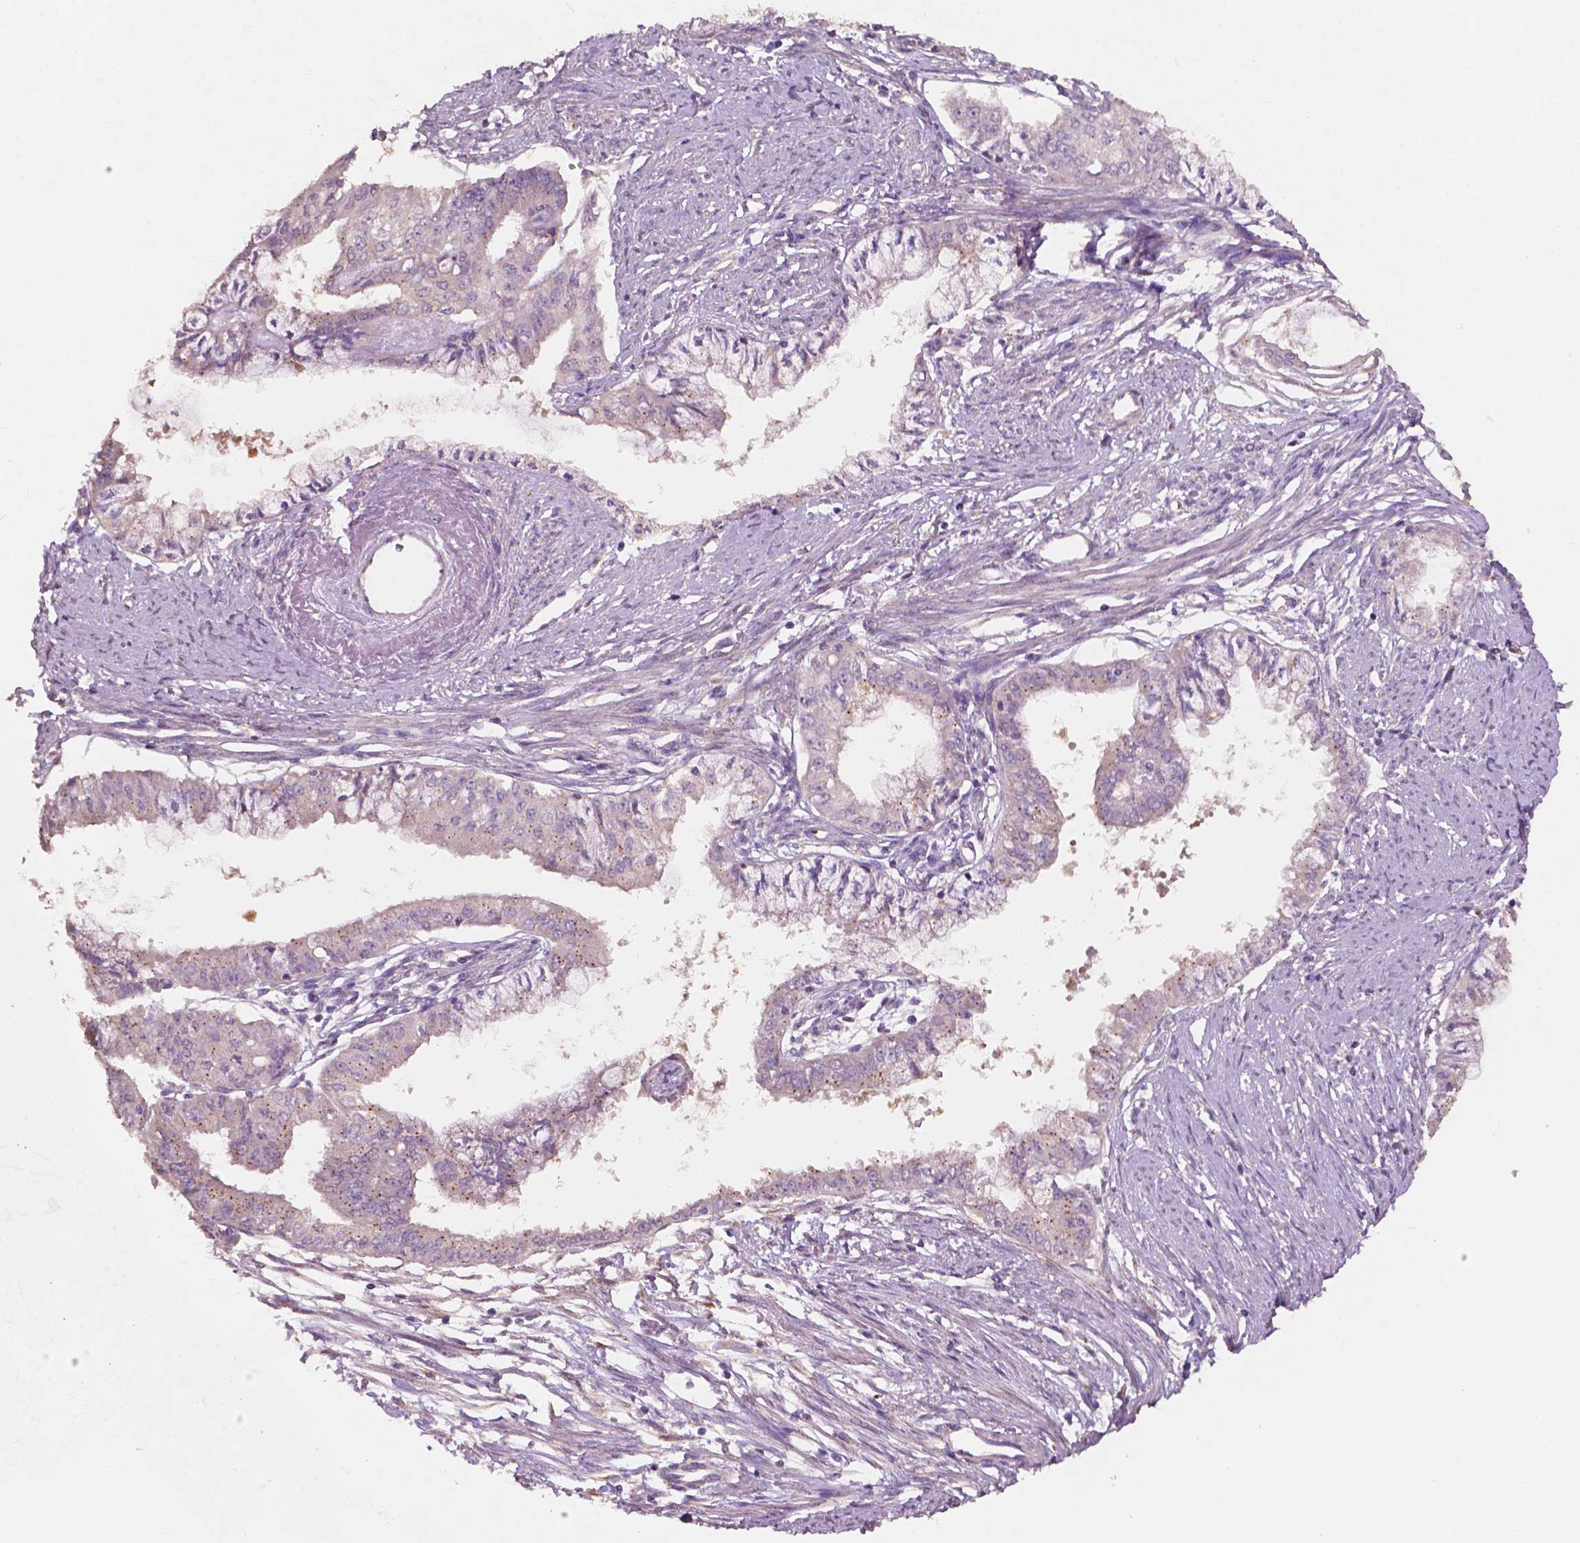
{"staining": {"intensity": "weak", "quantity": "<25%", "location": "cytoplasmic/membranous"}, "tissue": "endometrial cancer", "cell_type": "Tumor cells", "image_type": "cancer", "snomed": [{"axis": "morphology", "description": "Adenocarcinoma, NOS"}, {"axis": "topography", "description": "Endometrium"}], "caption": "Tumor cells show no significant expression in adenocarcinoma (endometrial).", "gene": "CHPT1", "patient": {"sex": "female", "age": 76}}